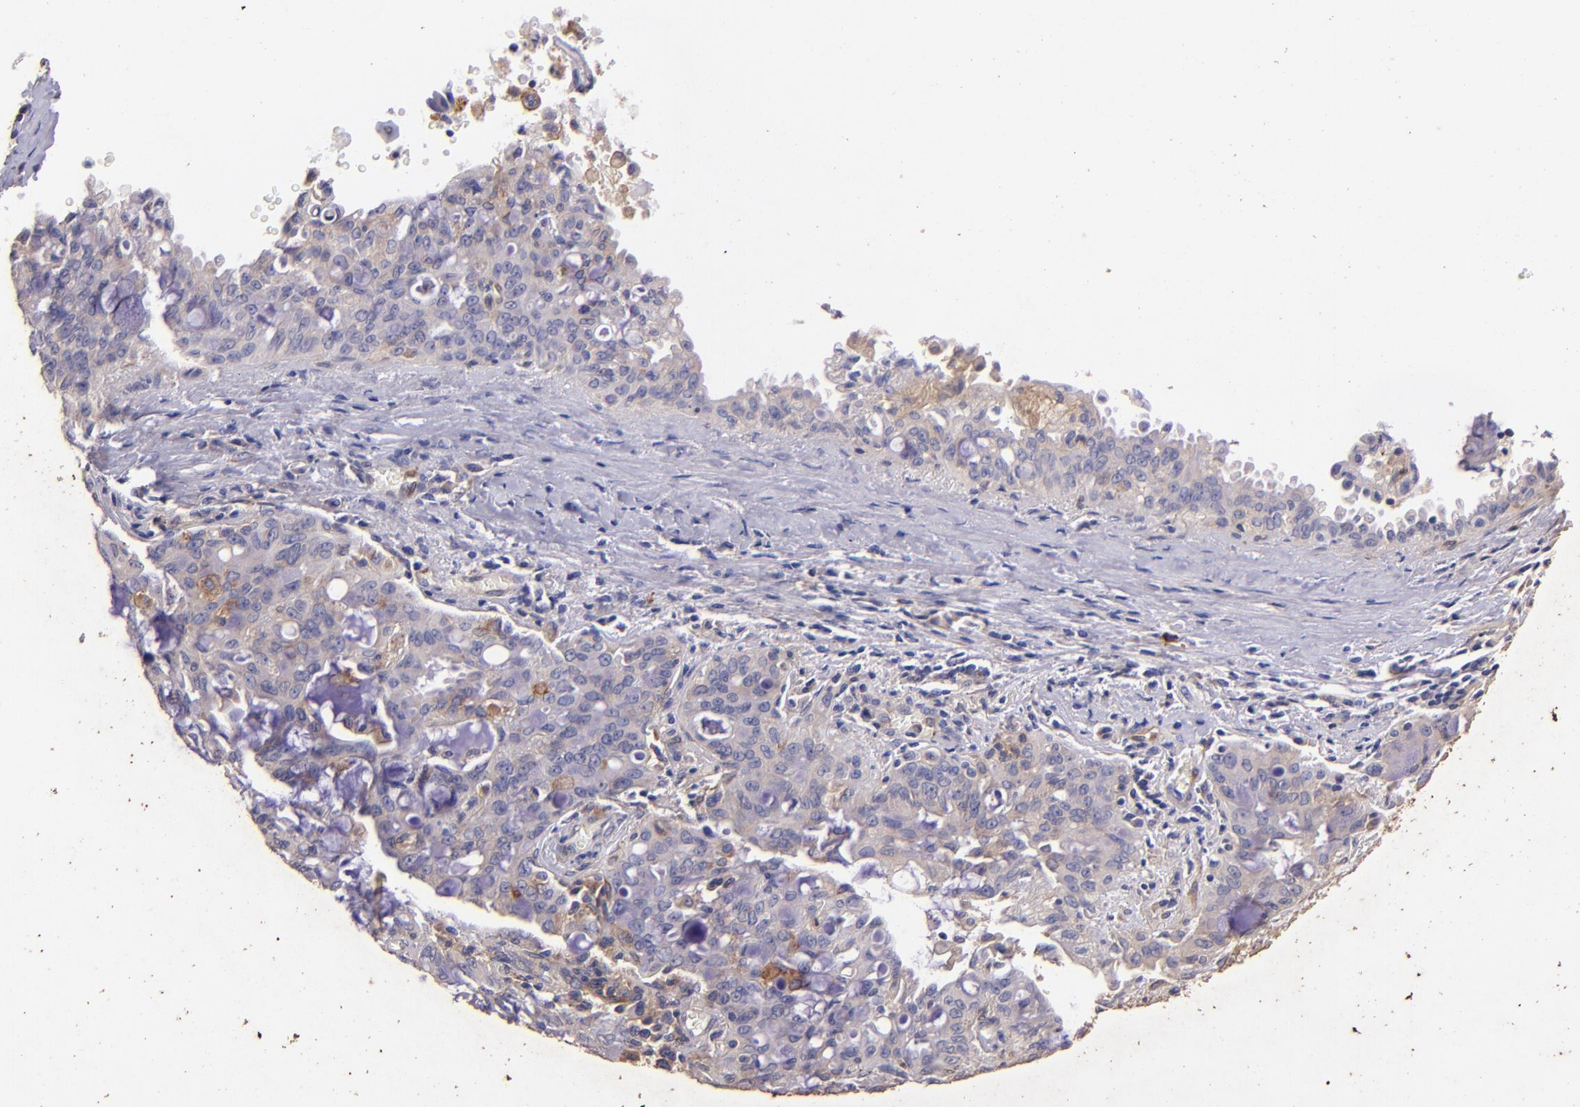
{"staining": {"intensity": "moderate", "quantity": ">75%", "location": "cytoplasmic/membranous"}, "tissue": "lung cancer", "cell_type": "Tumor cells", "image_type": "cancer", "snomed": [{"axis": "morphology", "description": "Adenocarcinoma, NOS"}, {"axis": "topography", "description": "Lung"}], "caption": "The immunohistochemical stain shows moderate cytoplasmic/membranous expression in tumor cells of lung cancer tissue.", "gene": "RET", "patient": {"sex": "female", "age": 44}}